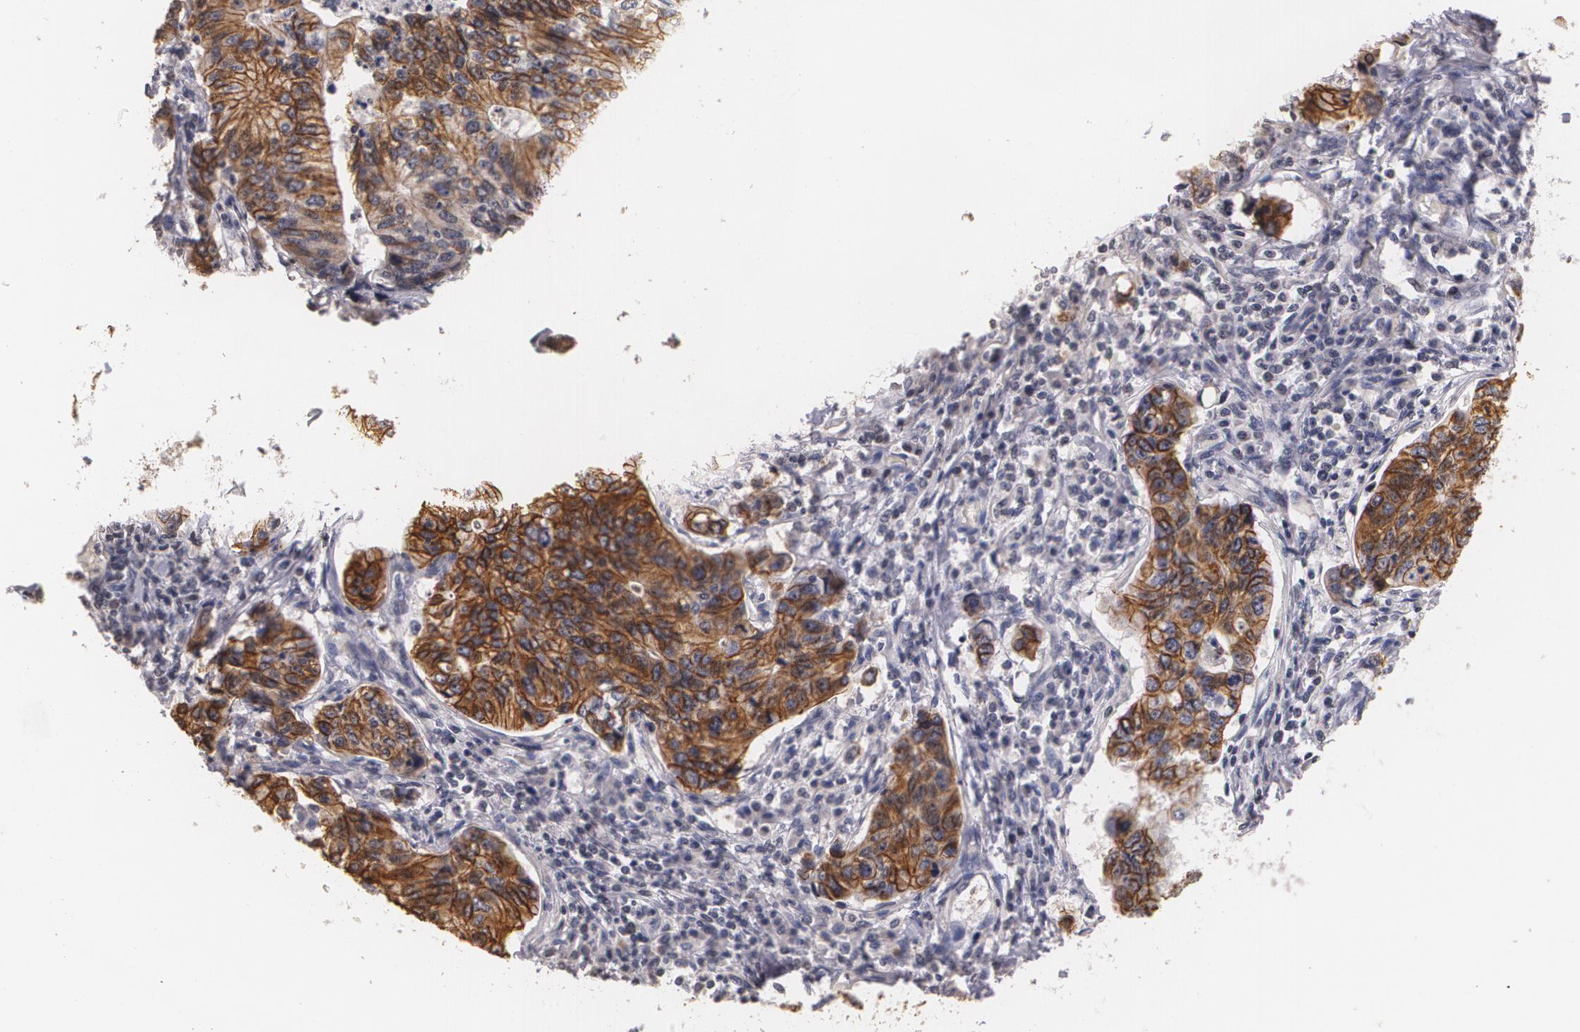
{"staining": {"intensity": "moderate", "quantity": "25%-75%", "location": "cytoplasmic/membranous"}, "tissue": "stomach cancer", "cell_type": "Tumor cells", "image_type": "cancer", "snomed": [{"axis": "morphology", "description": "Adenocarcinoma, NOS"}, {"axis": "topography", "description": "Esophagus"}, {"axis": "topography", "description": "Stomach"}], "caption": "Tumor cells reveal medium levels of moderate cytoplasmic/membranous positivity in approximately 25%-75% of cells in stomach cancer (adenocarcinoma).", "gene": "THRB", "patient": {"sex": "male", "age": 74}}